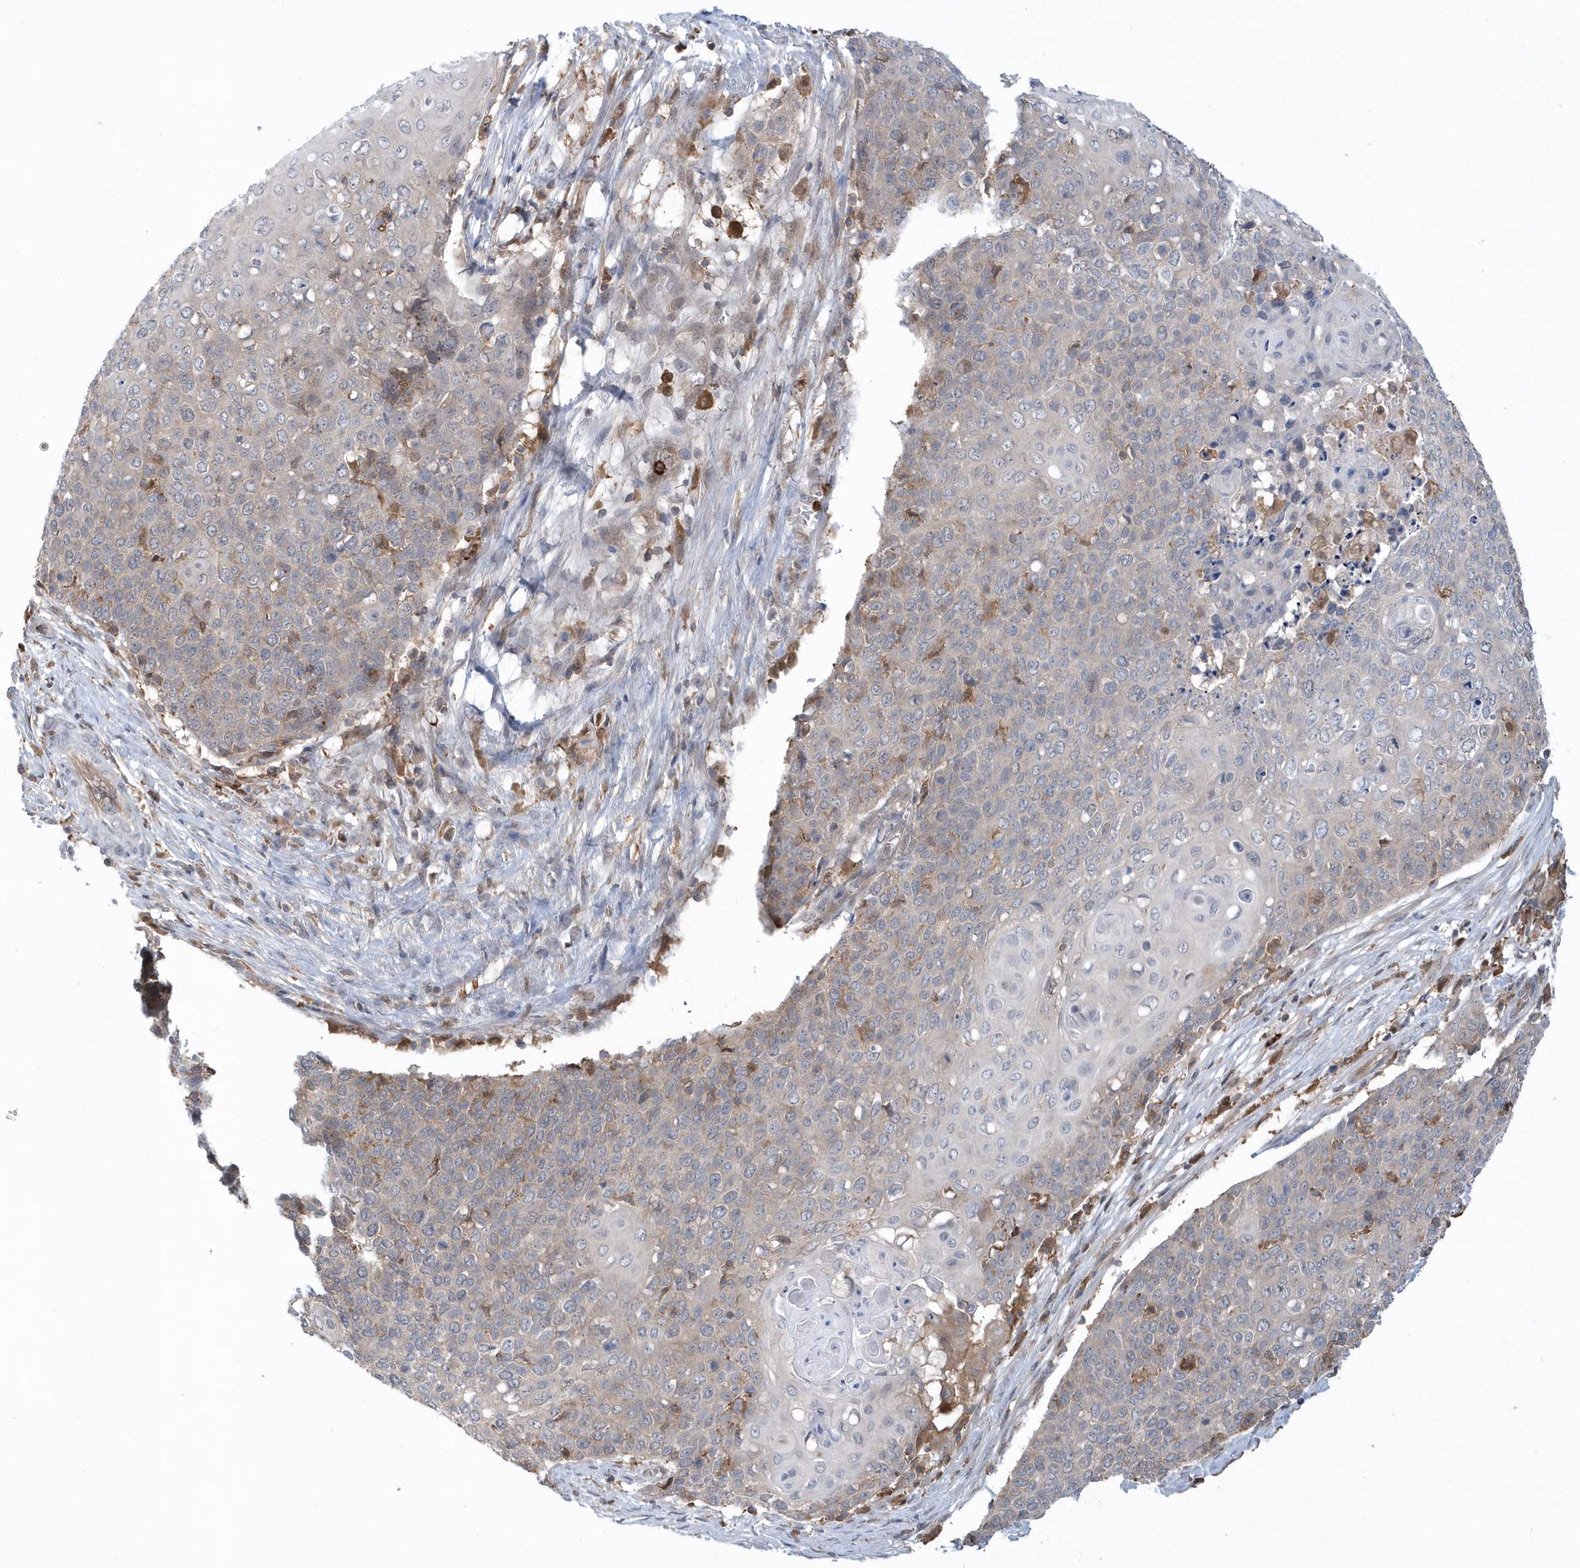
{"staining": {"intensity": "negative", "quantity": "none", "location": "none"}, "tissue": "cervical cancer", "cell_type": "Tumor cells", "image_type": "cancer", "snomed": [{"axis": "morphology", "description": "Squamous cell carcinoma, NOS"}, {"axis": "topography", "description": "Cervix"}], "caption": "DAB immunohistochemical staining of human cervical cancer shows no significant positivity in tumor cells.", "gene": "RNF7", "patient": {"sex": "female", "age": 39}}